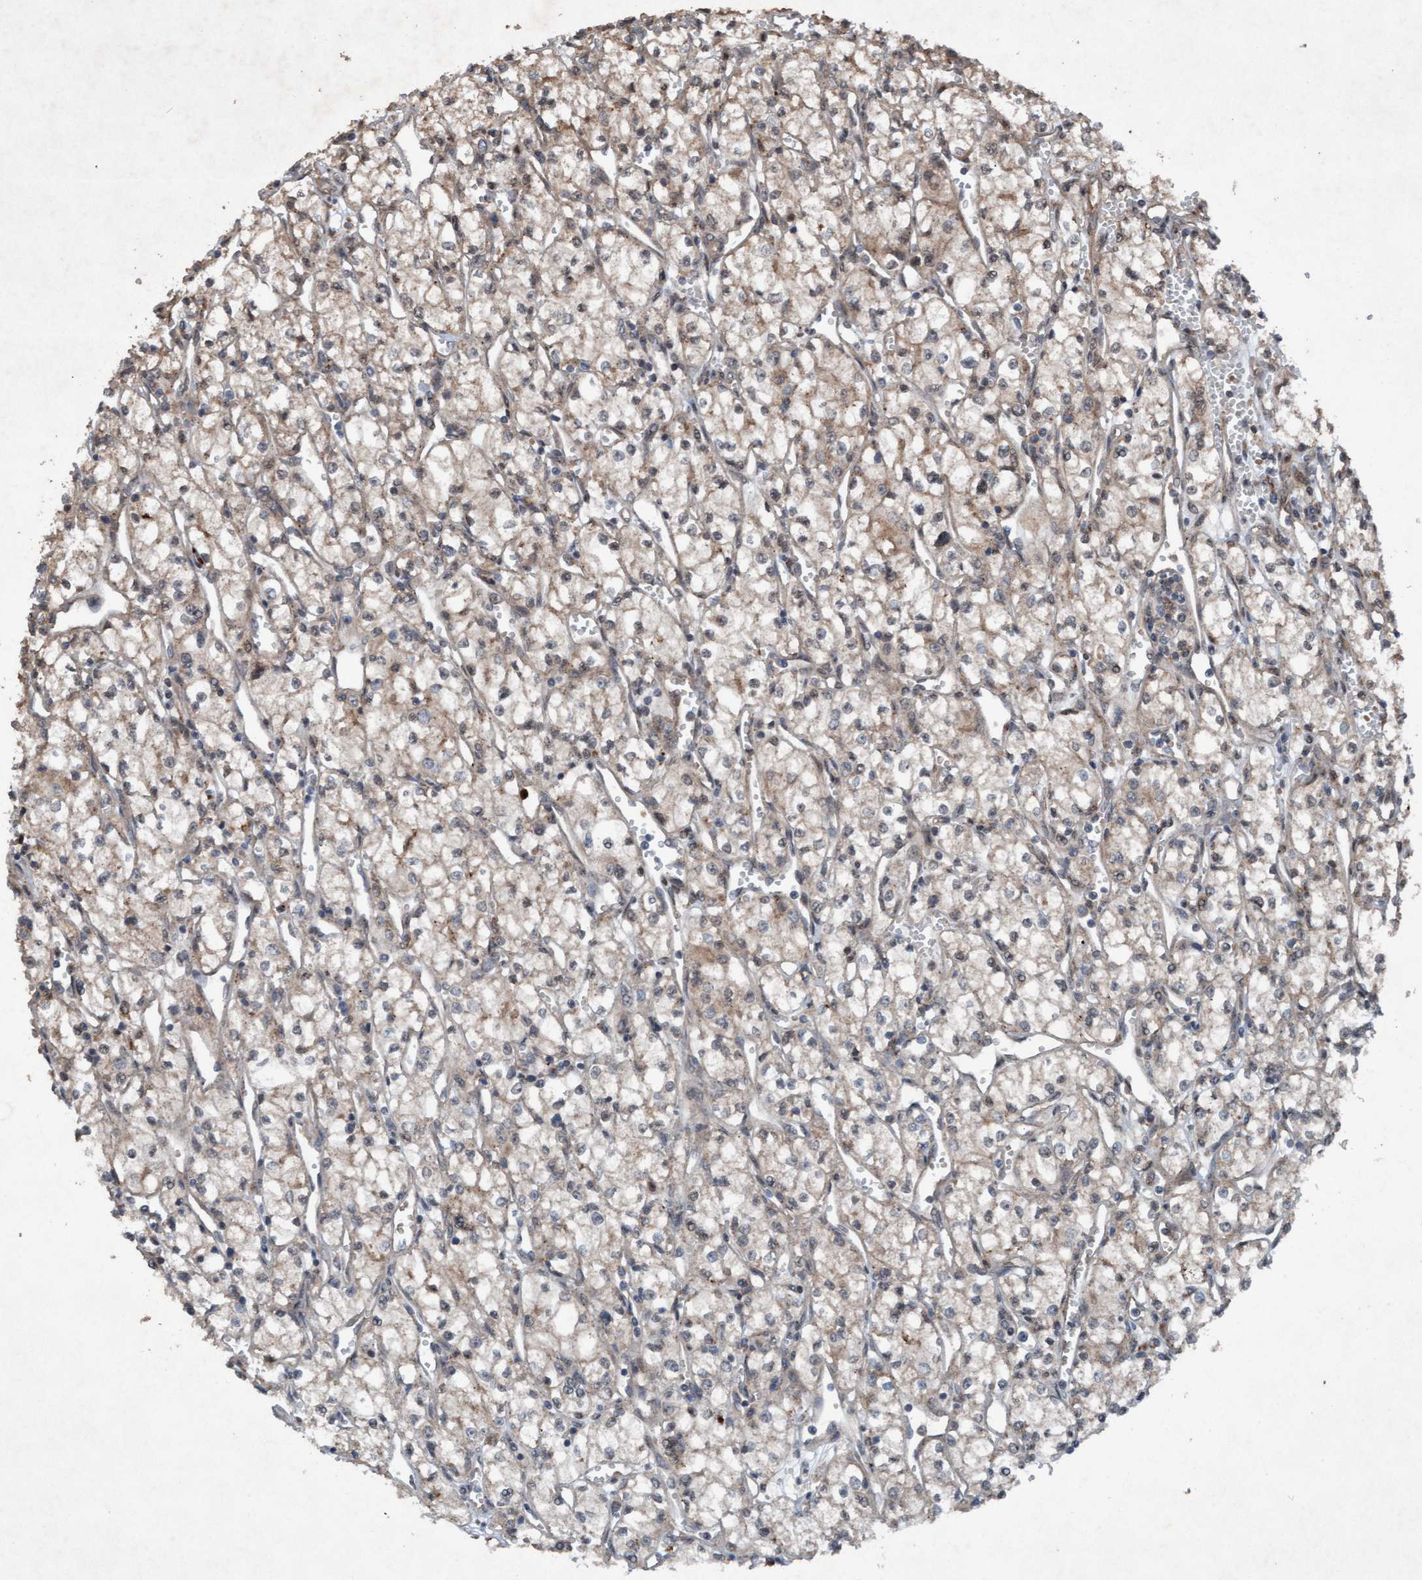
{"staining": {"intensity": "weak", "quantity": "<25%", "location": "cytoplasmic/membranous"}, "tissue": "renal cancer", "cell_type": "Tumor cells", "image_type": "cancer", "snomed": [{"axis": "morphology", "description": "Adenocarcinoma, NOS"}, {"axis": "topography", "description": "Kidney"}], "caption": "Tumor cells show no significant protein expression in renal cancer (adenocarcinoma).", "gene": "PLXNB2", "patient": {"sex": "male", "age": 59}}